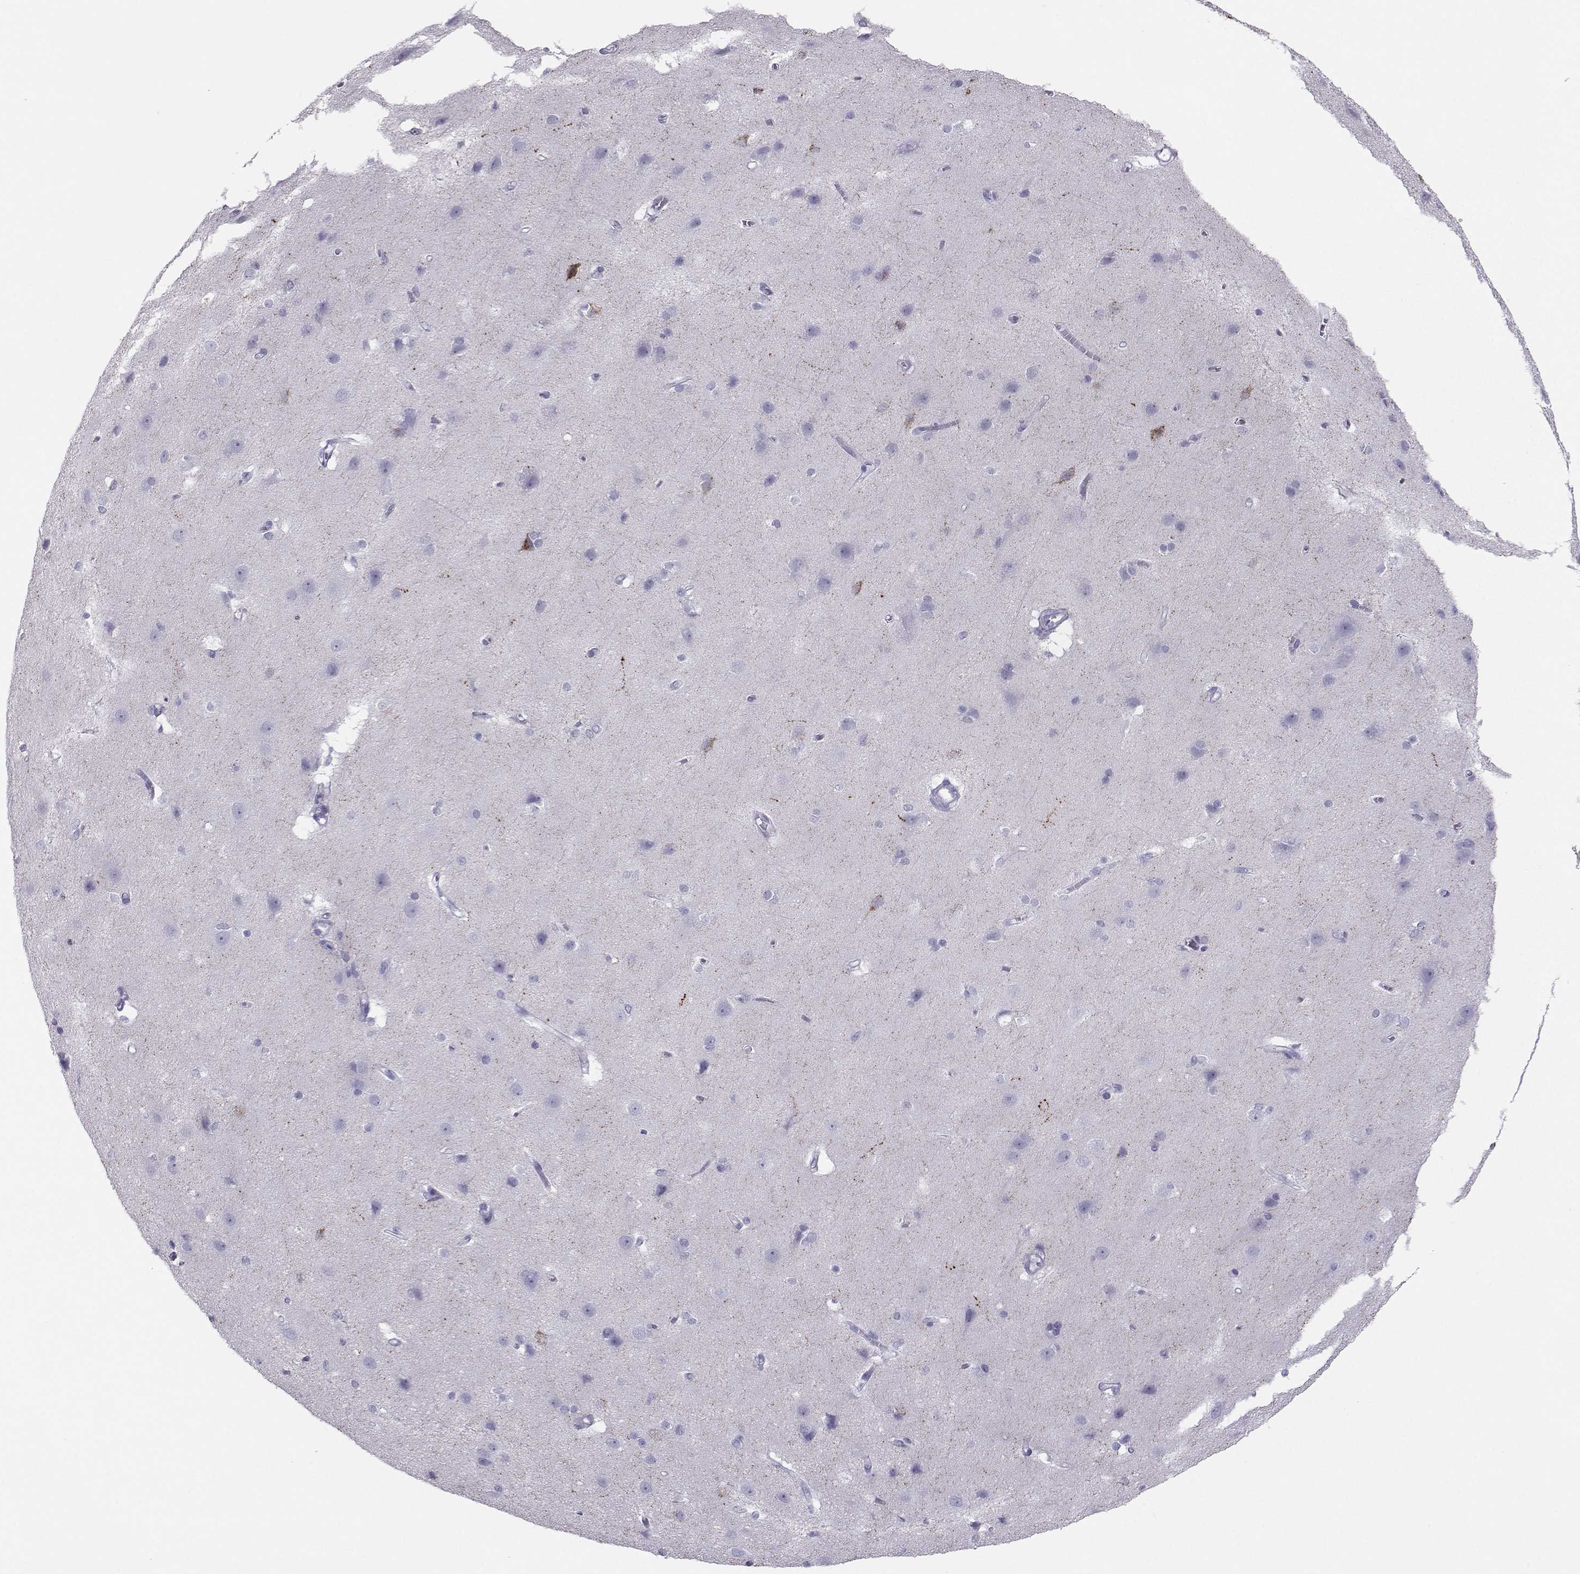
{"staining": {"intensity": "negative", "quantity": "none", "location": "none"}, "tissue": "cerebral cortex", "cell_type": "Endothelial cells", "image_type": "normal", "snomed": [{"axis": "morphology", "description": "Normal tissue, NOS"}, {"axis": "topography", "description": "Cerebral cortex"}], "caption": "An immunohistochemistry photomicrograph of benign cerebral cortex is shown. There is no staining in endothelial cells of cerebral cortex.", "gene": "SST", "patient": {"sex": "male", "age": 37}}